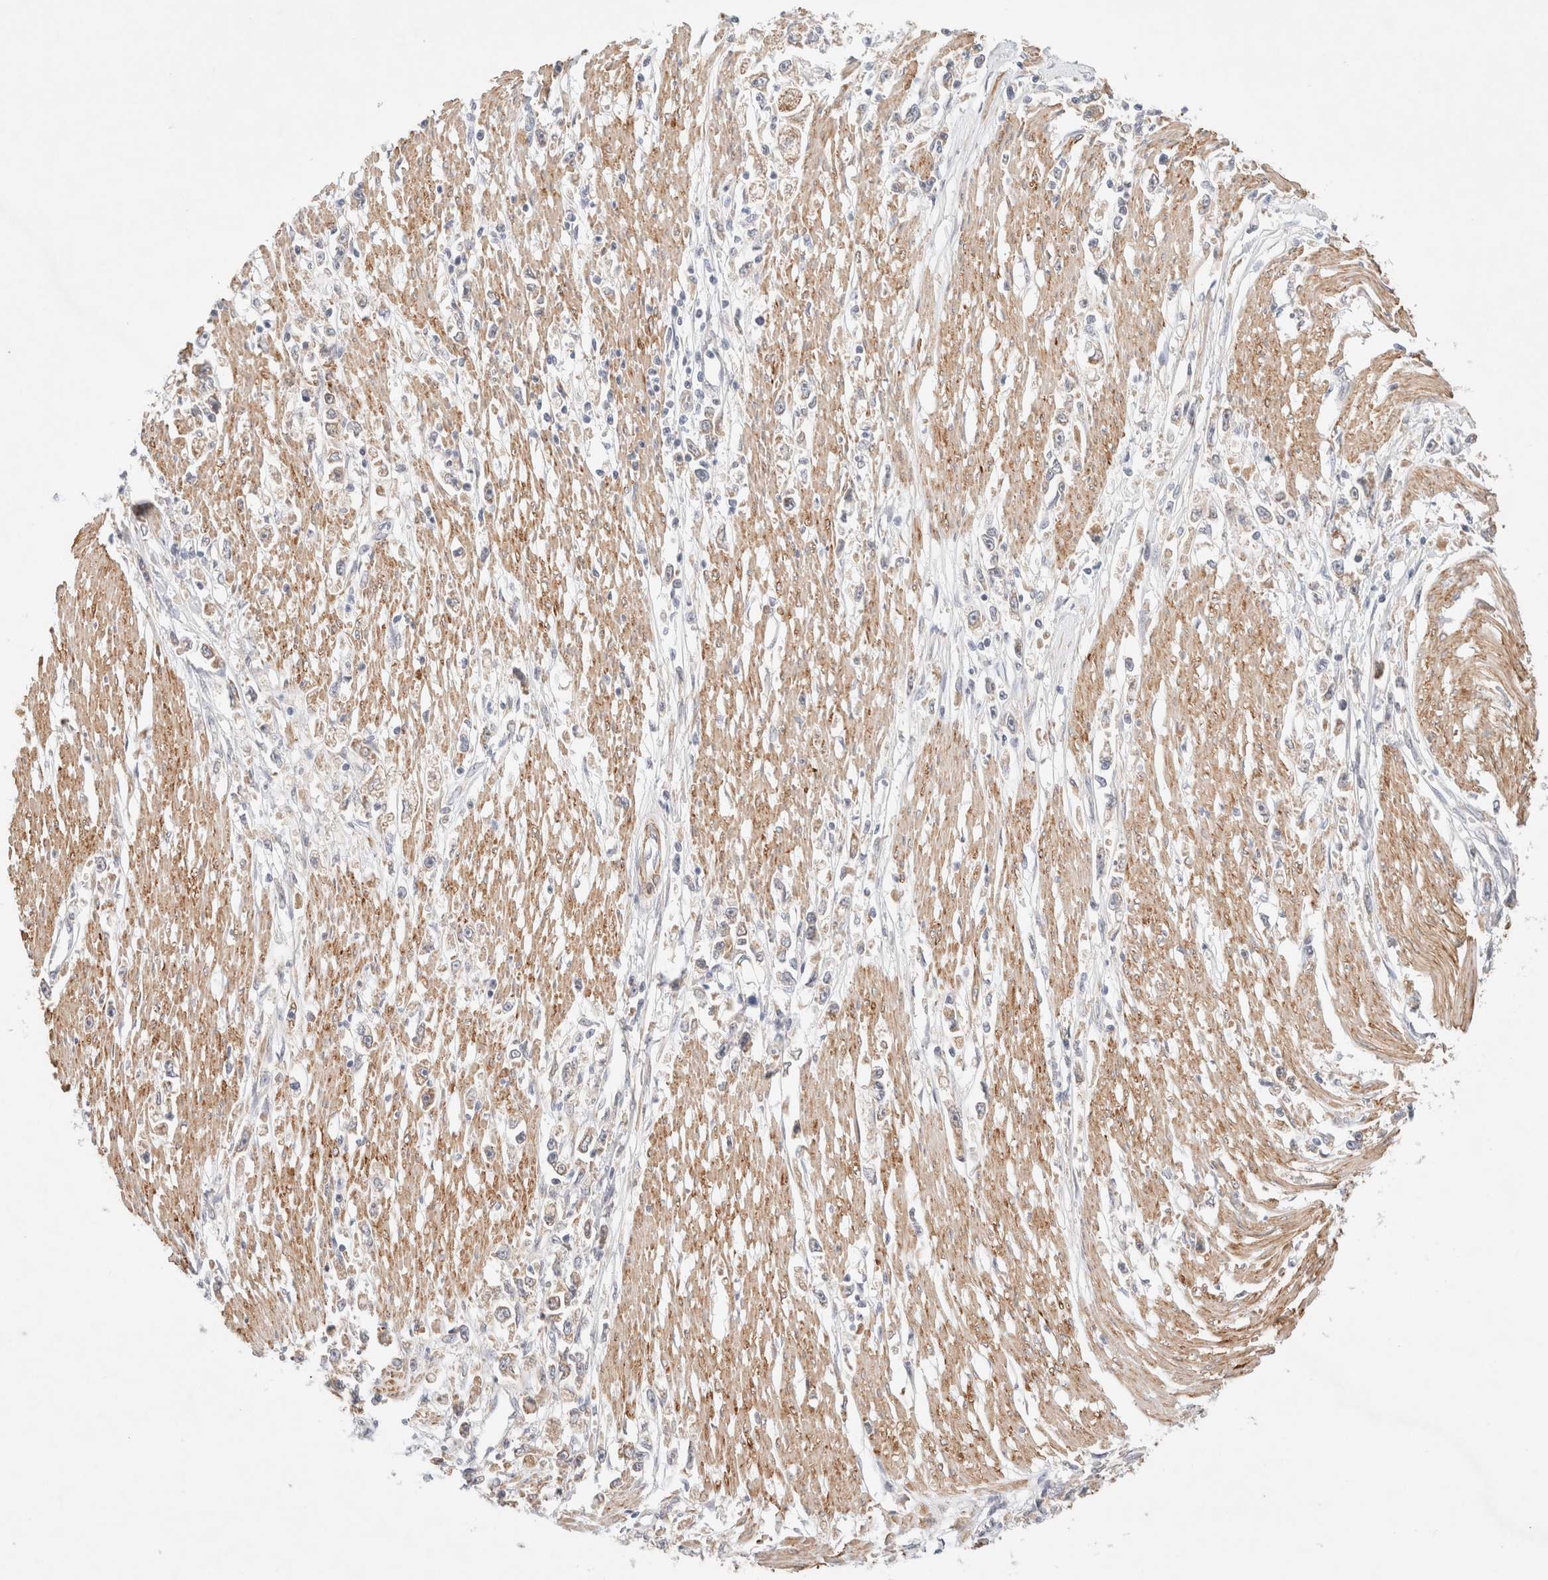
{"staining": {"intensity": "weak", "quantity": ">75%", "location": "cytoplasmic/membranous"}, "tissue": "stomach cancer", "cell_type": "Tumor cells", "image_type": "cancer", "snomed": [{"axis": "morphology", "description": "Adenocarcinoma, NOS"}, {"axis": "topography", "description": "Stomach"}], "caption": "Protein staining by immunohistochemistry (IHC) reveals weak cytoplasmic/membranous expression in about >75% of tumor cells in stomach cancer (adenocarcinoma).", "gene": "RRP15", "patient": {"sex": "female", "age": 59}}